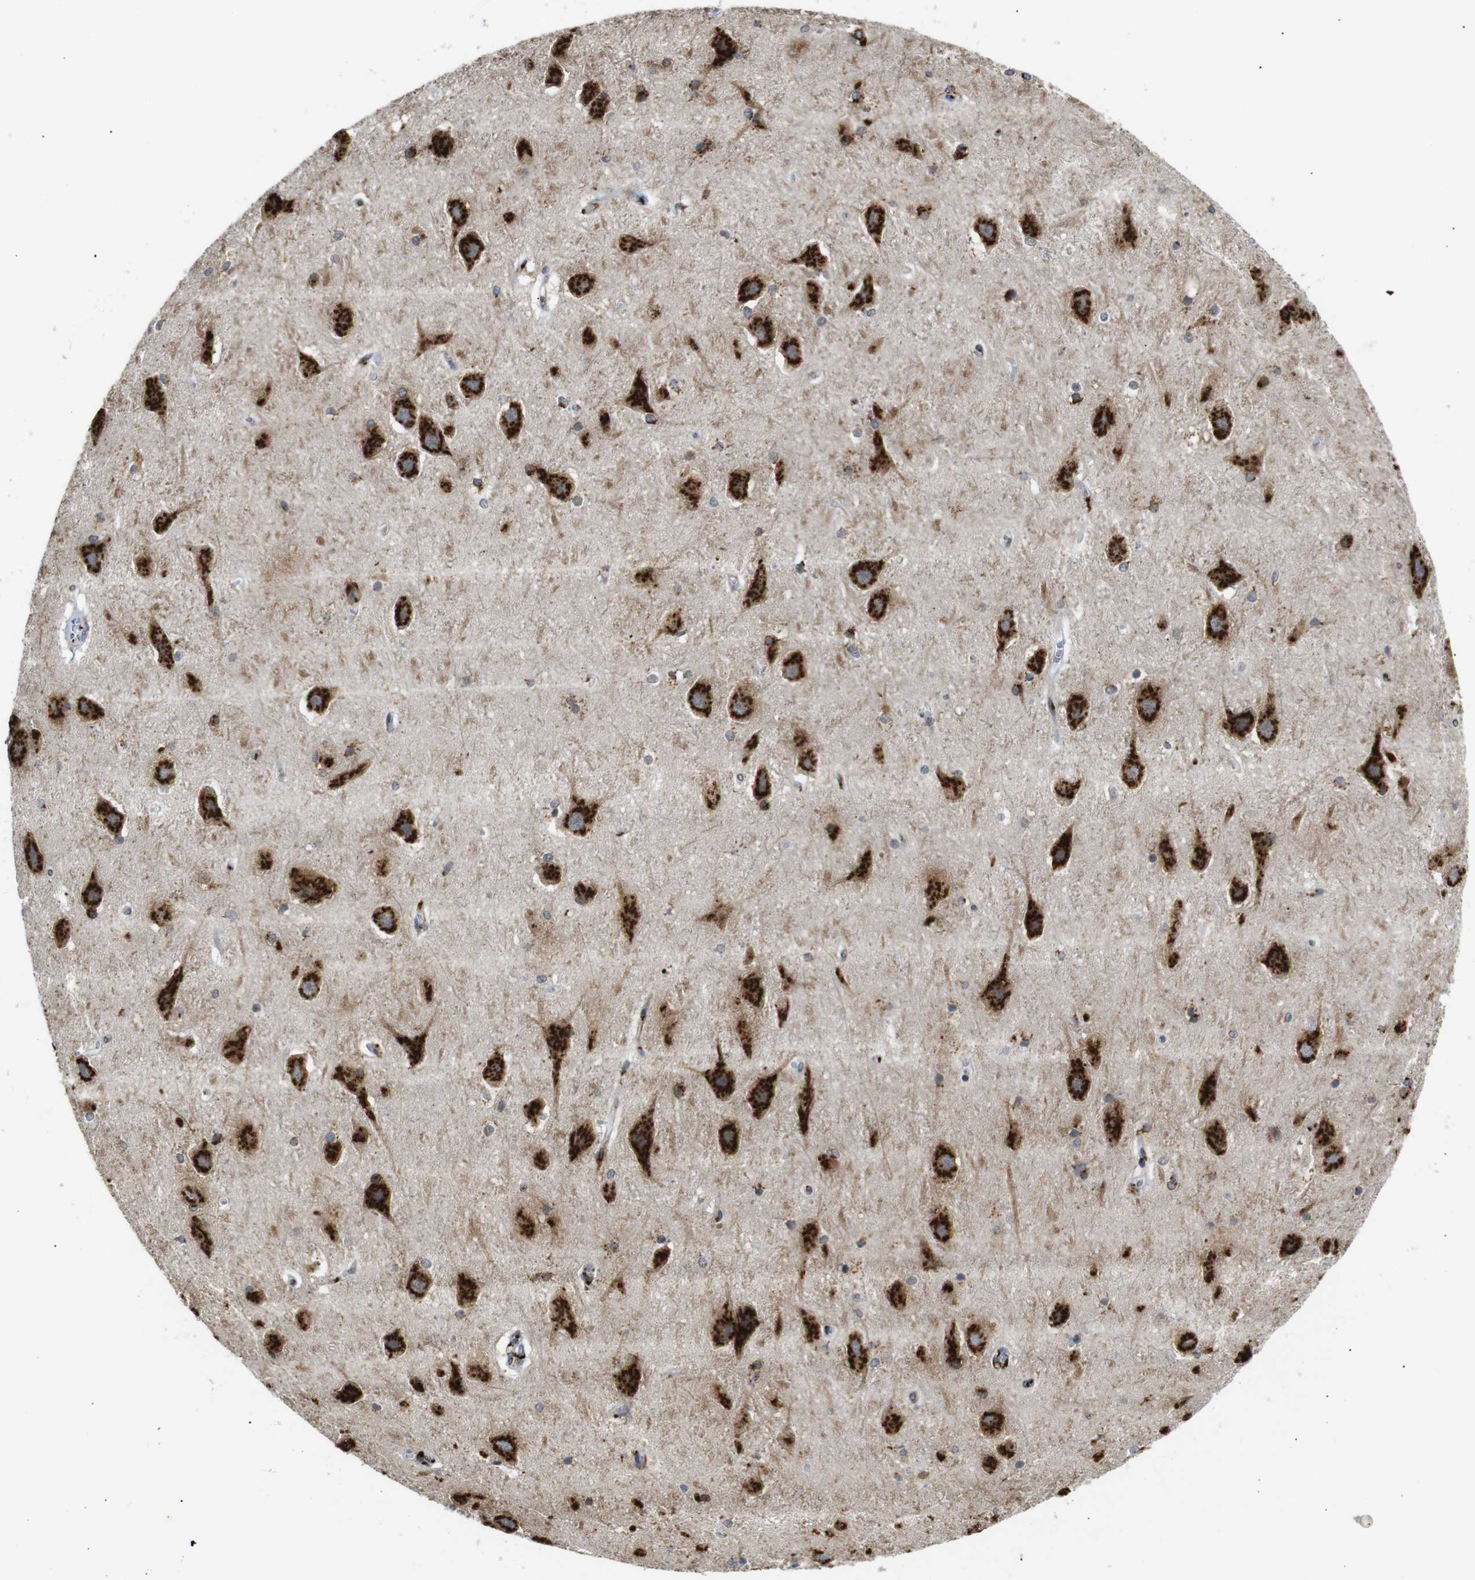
{"staining": {"intensity": "moderate", "quantity": "25%-75%", "location": "cytoplasmic/membranous"}, "tissue": "hippocampus", "cell_type": "Glial cells", "image_type": "normal", "snomed": [{"axis": "morphology", "description": "Normal tissue, NOS"}, {"axis": "topography", "description": "Hippocampus"}], "caption": "An image showing moderate cytoplasmic/membranous expression in about 25%-75% of glial cells in benign hippocampus, as visualized by brown immunohistochemical staining.", "gene": "TGOLN2", "patient": {"sex": "female", "age": 19}}